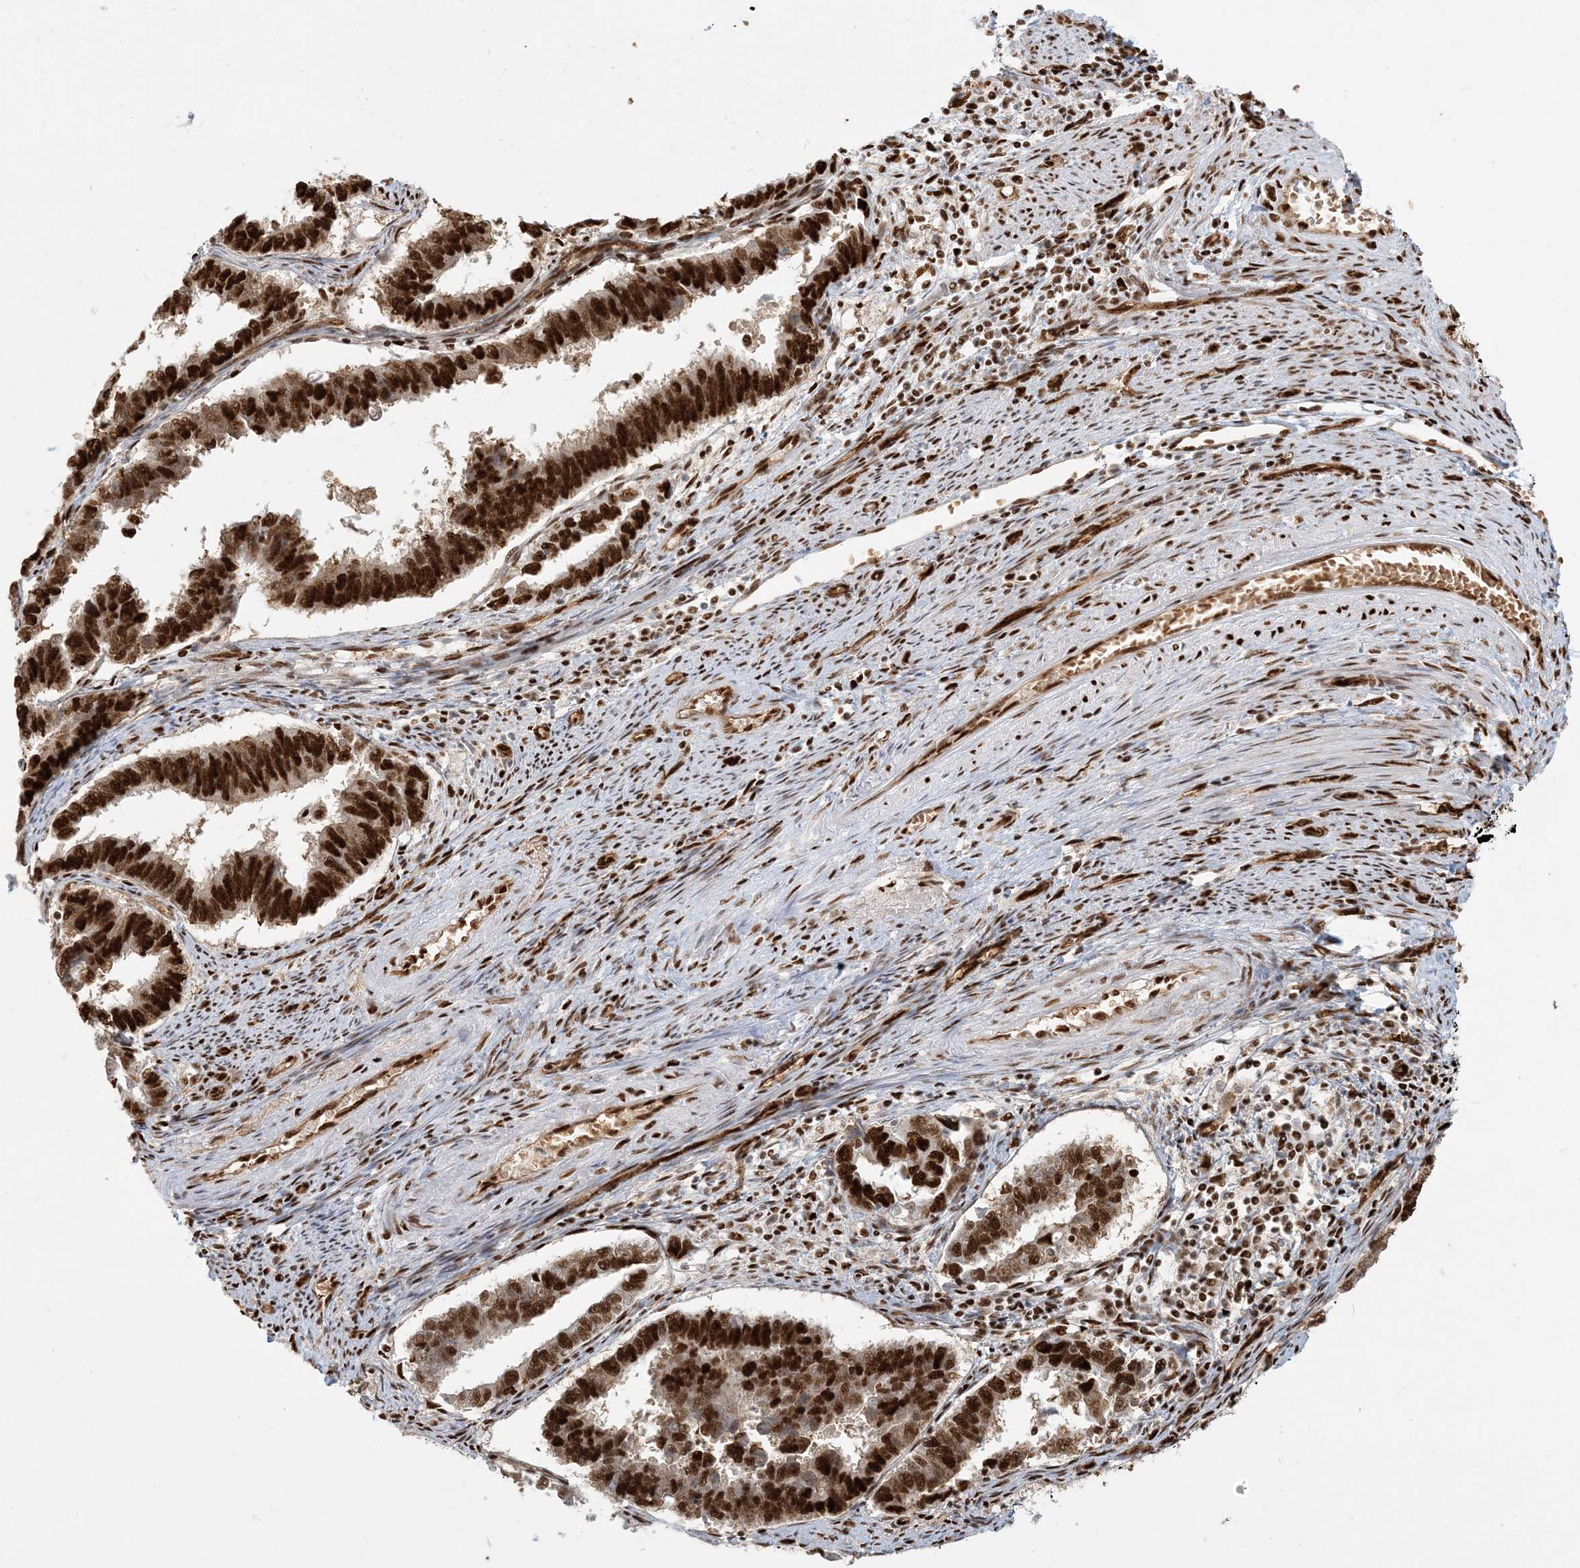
{"staining": {"intensity": "strong", "quantity": ">75%", "location": "nuclear"}, "tissue": "endometrial cancer", "cell_type": "Tumor cells", "image_type": "cancer", "snomed": [{"axis": "morphology", "description": "Adenocarcinoma, NOS"}, {"axis": "topography", "description": "Endometrium"}], "caption": "An IHC photomicrograph of tumor tissue is shown. Protein staining in brown labels strong nuclear positivity in endometrial cancer within tumor cells.", "gene": "CKS2", "patient": {"sex": "female", "age": 75}}